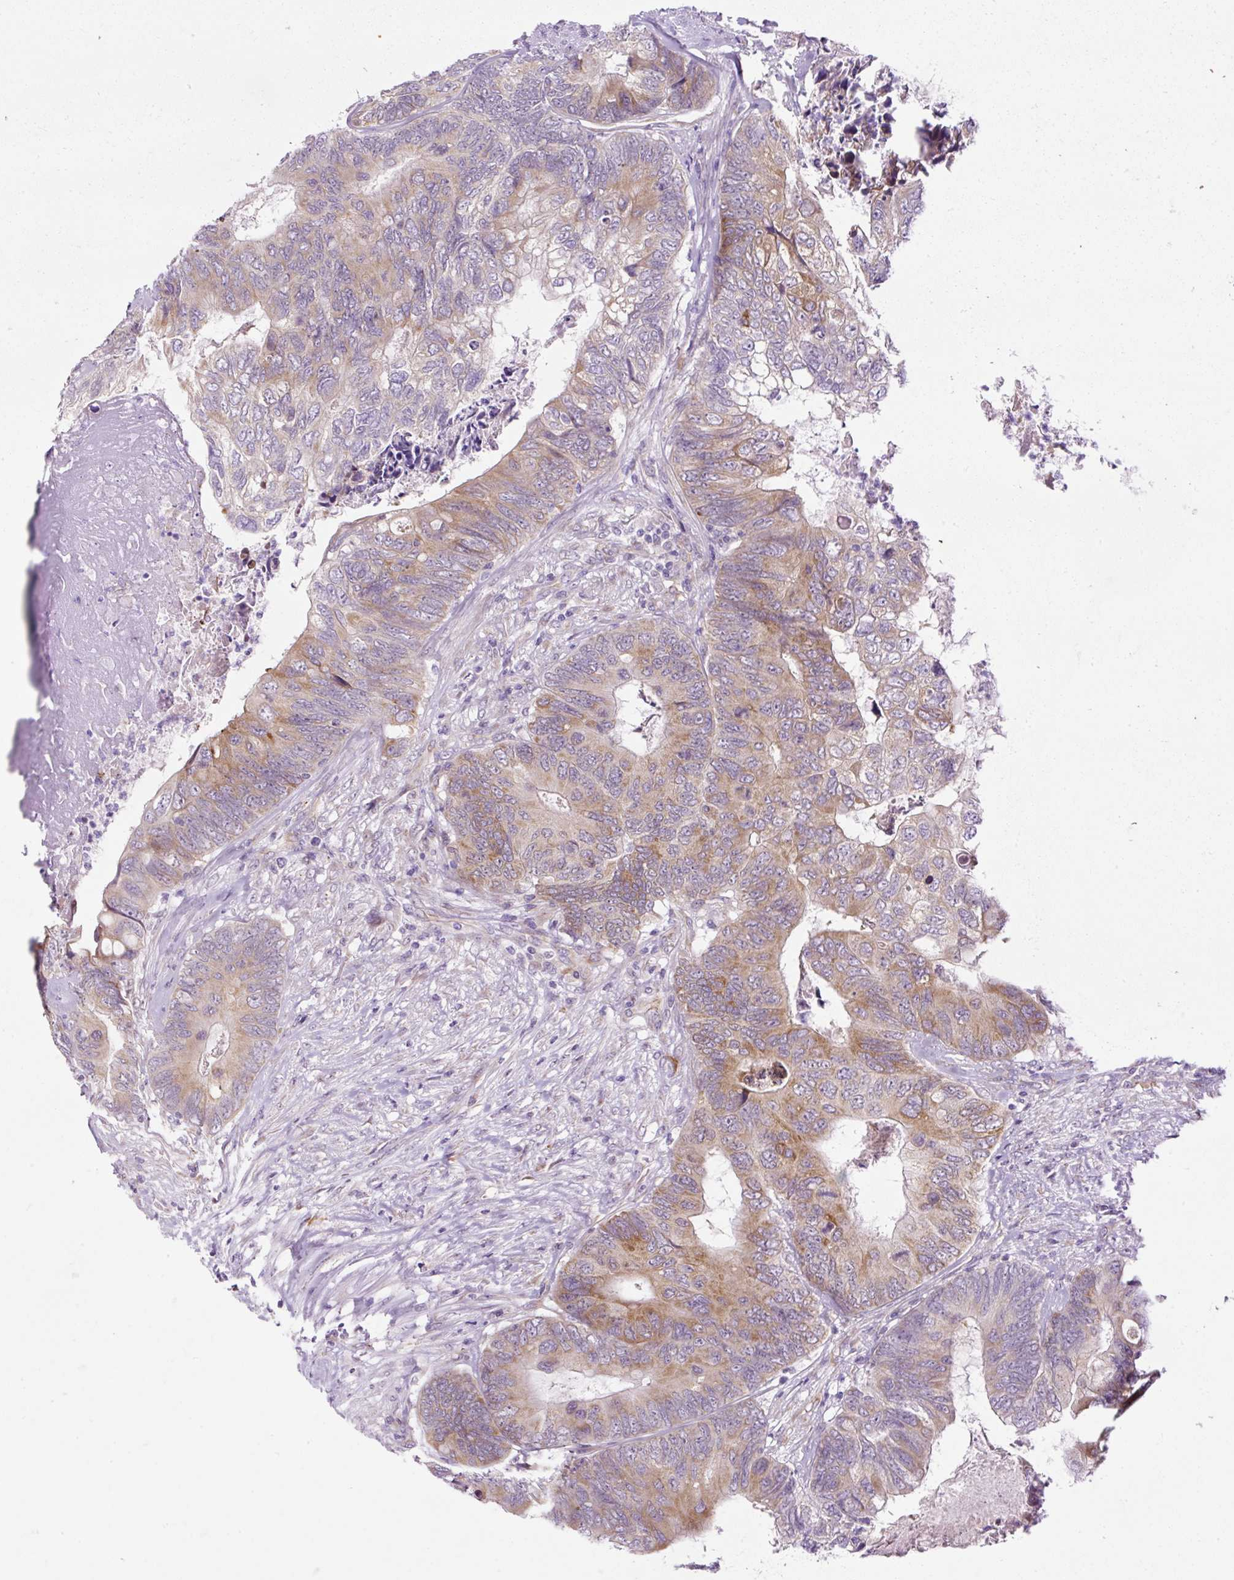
{"staining": {"intensity": "moderate", "quantity": "25%-75%", "location": "cytoplasmic/membranous"}, "tissue": "colorectal cancer", "cell_type": "Tumor cells", "image_type": "cancer", "snomed": [{"axis": "morphology", "description": "Adenocarcinoma, NOS"}, {"axis": "topography", "description": "Colon"}], "caption": "Immunohistochemistry (IHC) photomicrograph of neoplastic tissue: human adenocarcinoma (colorectal) stained using immunohistochemistry (IHC) shows medium levels of moderate protein expression localized specifically in the cytoplasmic/membranous of tumor cells, appearing as a cytoplasmic/membranous brown color.", "gene": "FMC1", "patient": {"sex": "female", "age": 67}}